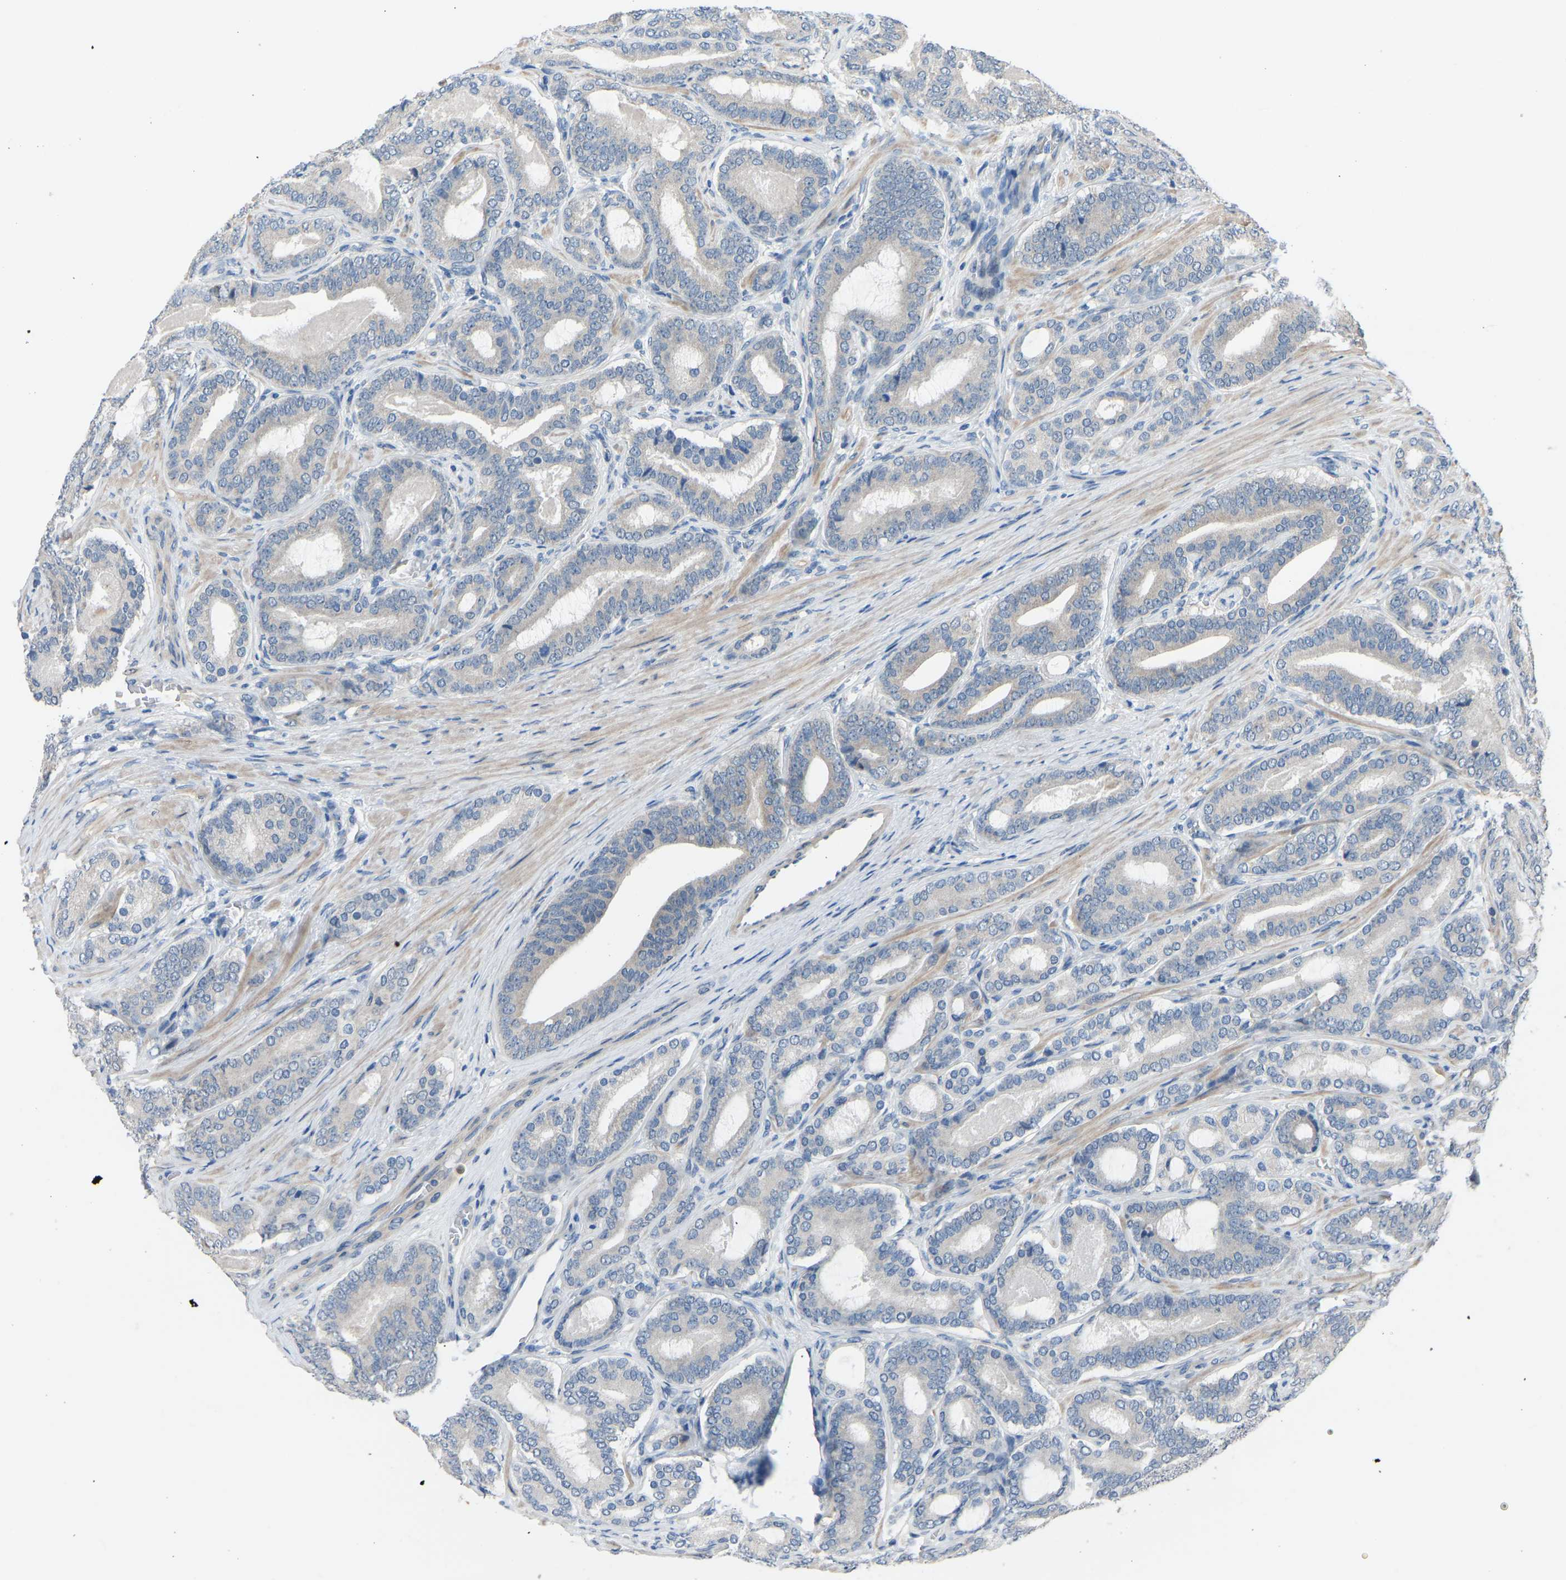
{"staining": {"intensity": "negative", "quantity": "none", "location": "none"}, "tissue": "prostate cancer", "cell_type": "Tumor cells", "image_type": "cancer", "snomed": [{"axis": "morphology", "description": "Adenocarcinoma, High grade"}, {"axis": "topography", "description": "Prostate"}], "caption": "DAB immunohistochemical staining of prostate cancer (high-grade adenocarcinoma) demonstrates no significant positivity in tumor cells.", "gene": "CDK2AP1", "patient": {"sex": "male", "age": 60}}